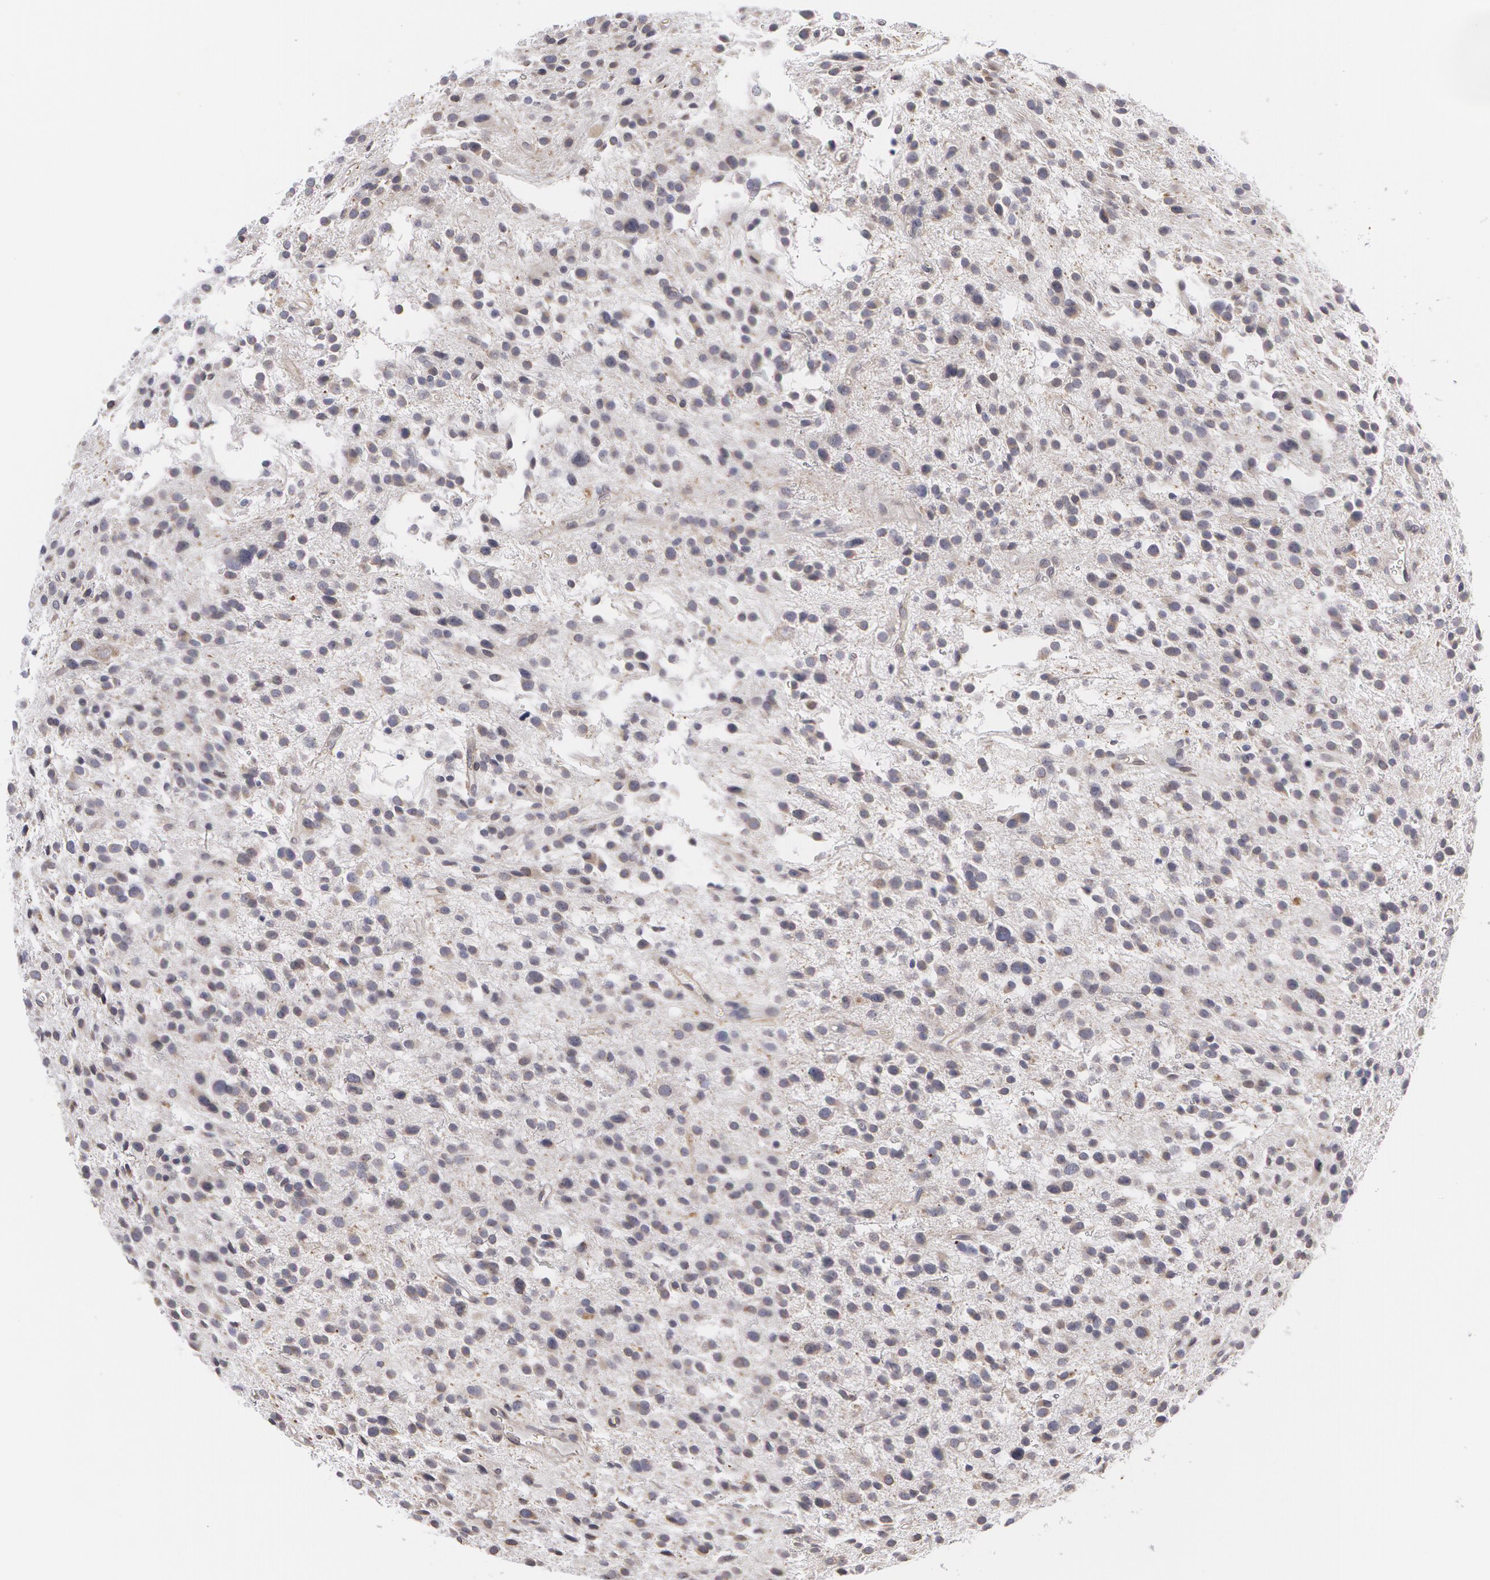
{"staining": {"intensity": "negative", "quantity": "none", "location": "none"}, "tissue": "glioma", "cell_type": "Tumor cells", "image_type": "cancer", "snomed": [{"axis": "morphology", "description": "Glioma, malignant, Low grade"}, {"axis": "topography", "description": "Brain"}], "caption": "This micrograph is of glioma stained with immunohistochemistry to label a protein in brown with the nuclei are counter-stained blue. There is no positivity in tumor cells.", "gene": "EMD", "patient": {"sex": "female", "age": 36}}